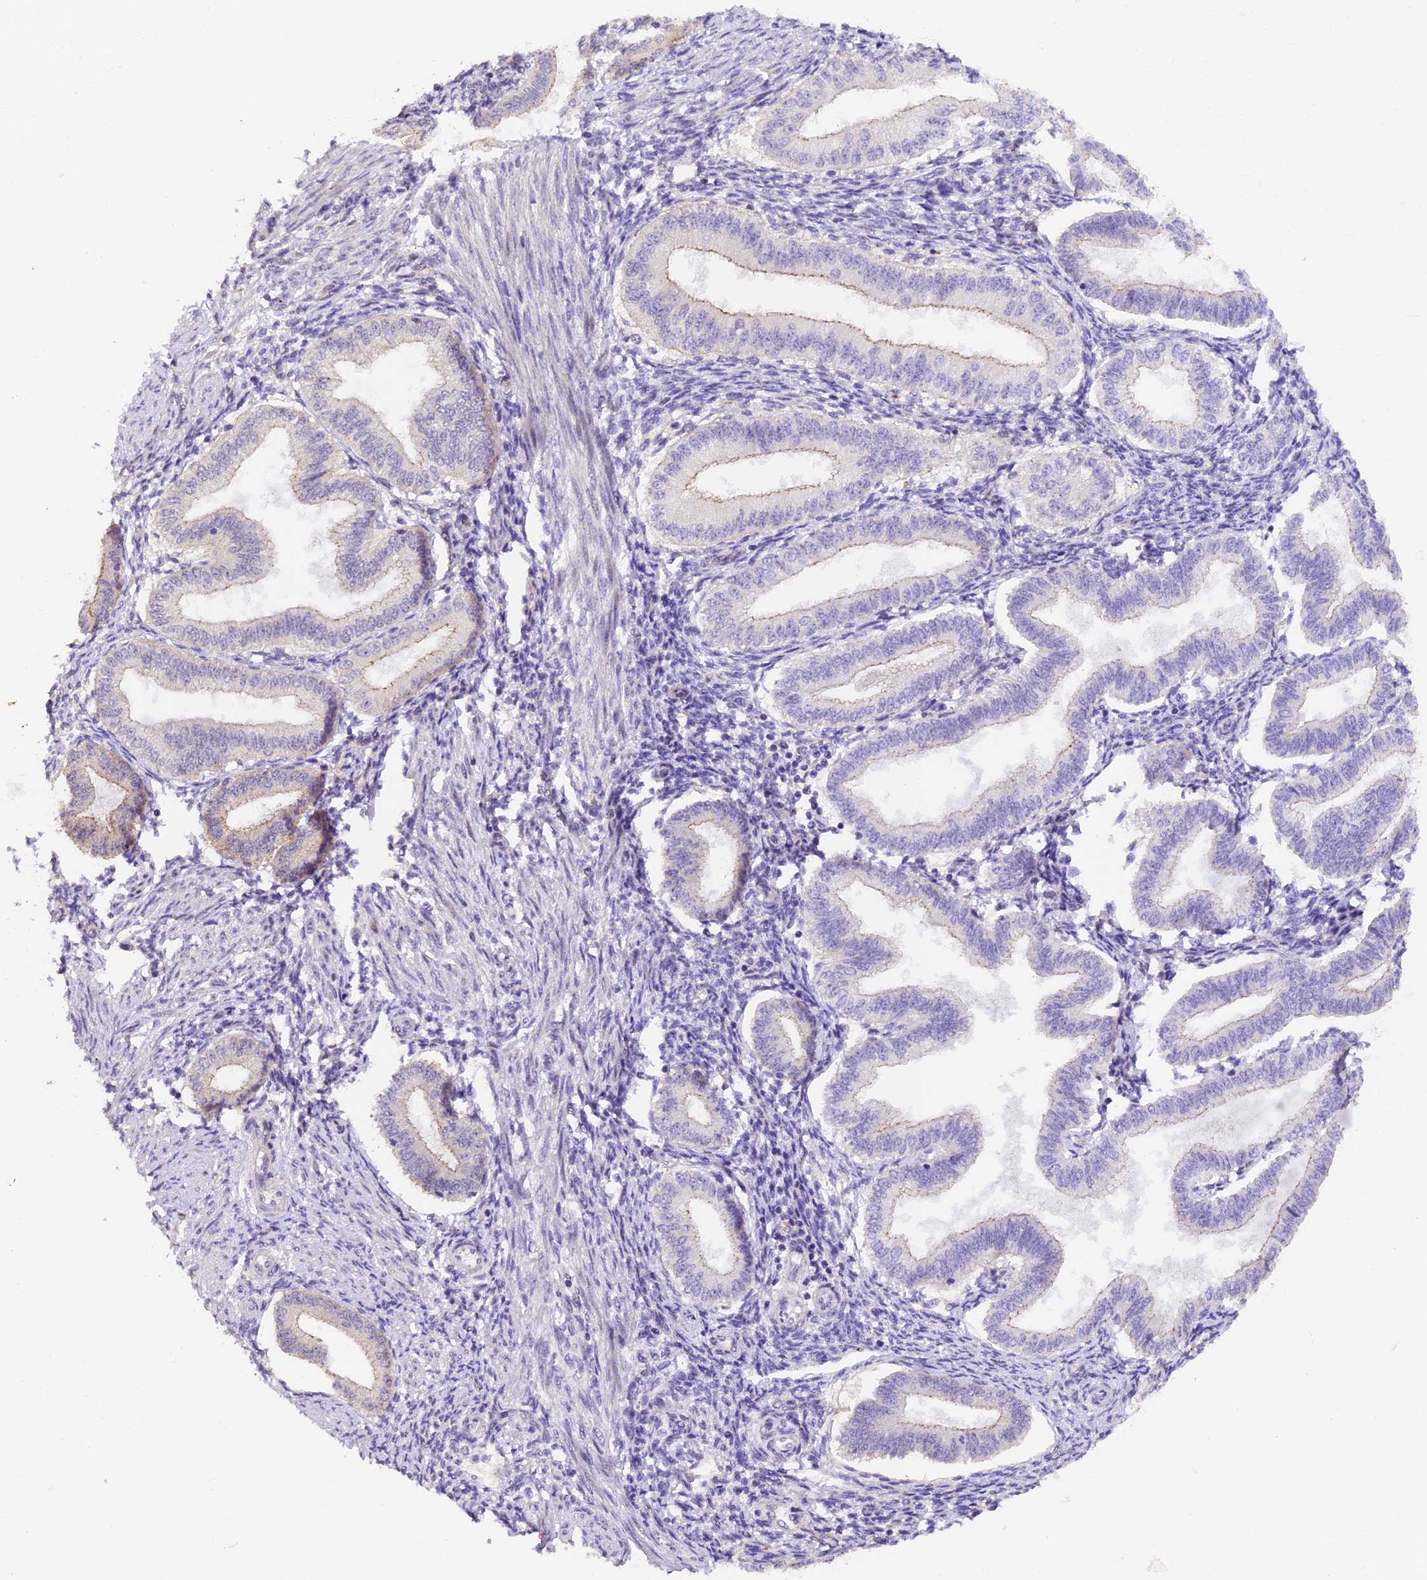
{"staining": {"intensity": "negative", "quantity": "none", "location": "none"}, "tissue": "endometrium", "cell_type": "Cells in endometrial stroma", "image_type": "normal", "snomed": [{"axis": "morphology", "description": "Normal tissue, NOS"}, {"axis": "topography", "description": "Endometrium"}], "caption": "Histopathology image shows no significant protein staining in cells in endometrial stroma of normal endometrium. (DAB IHC visualized using brightfield microscopy, high magnification).", "gene": "NCK2", "patient": {"sex": "female", "age": 39}}